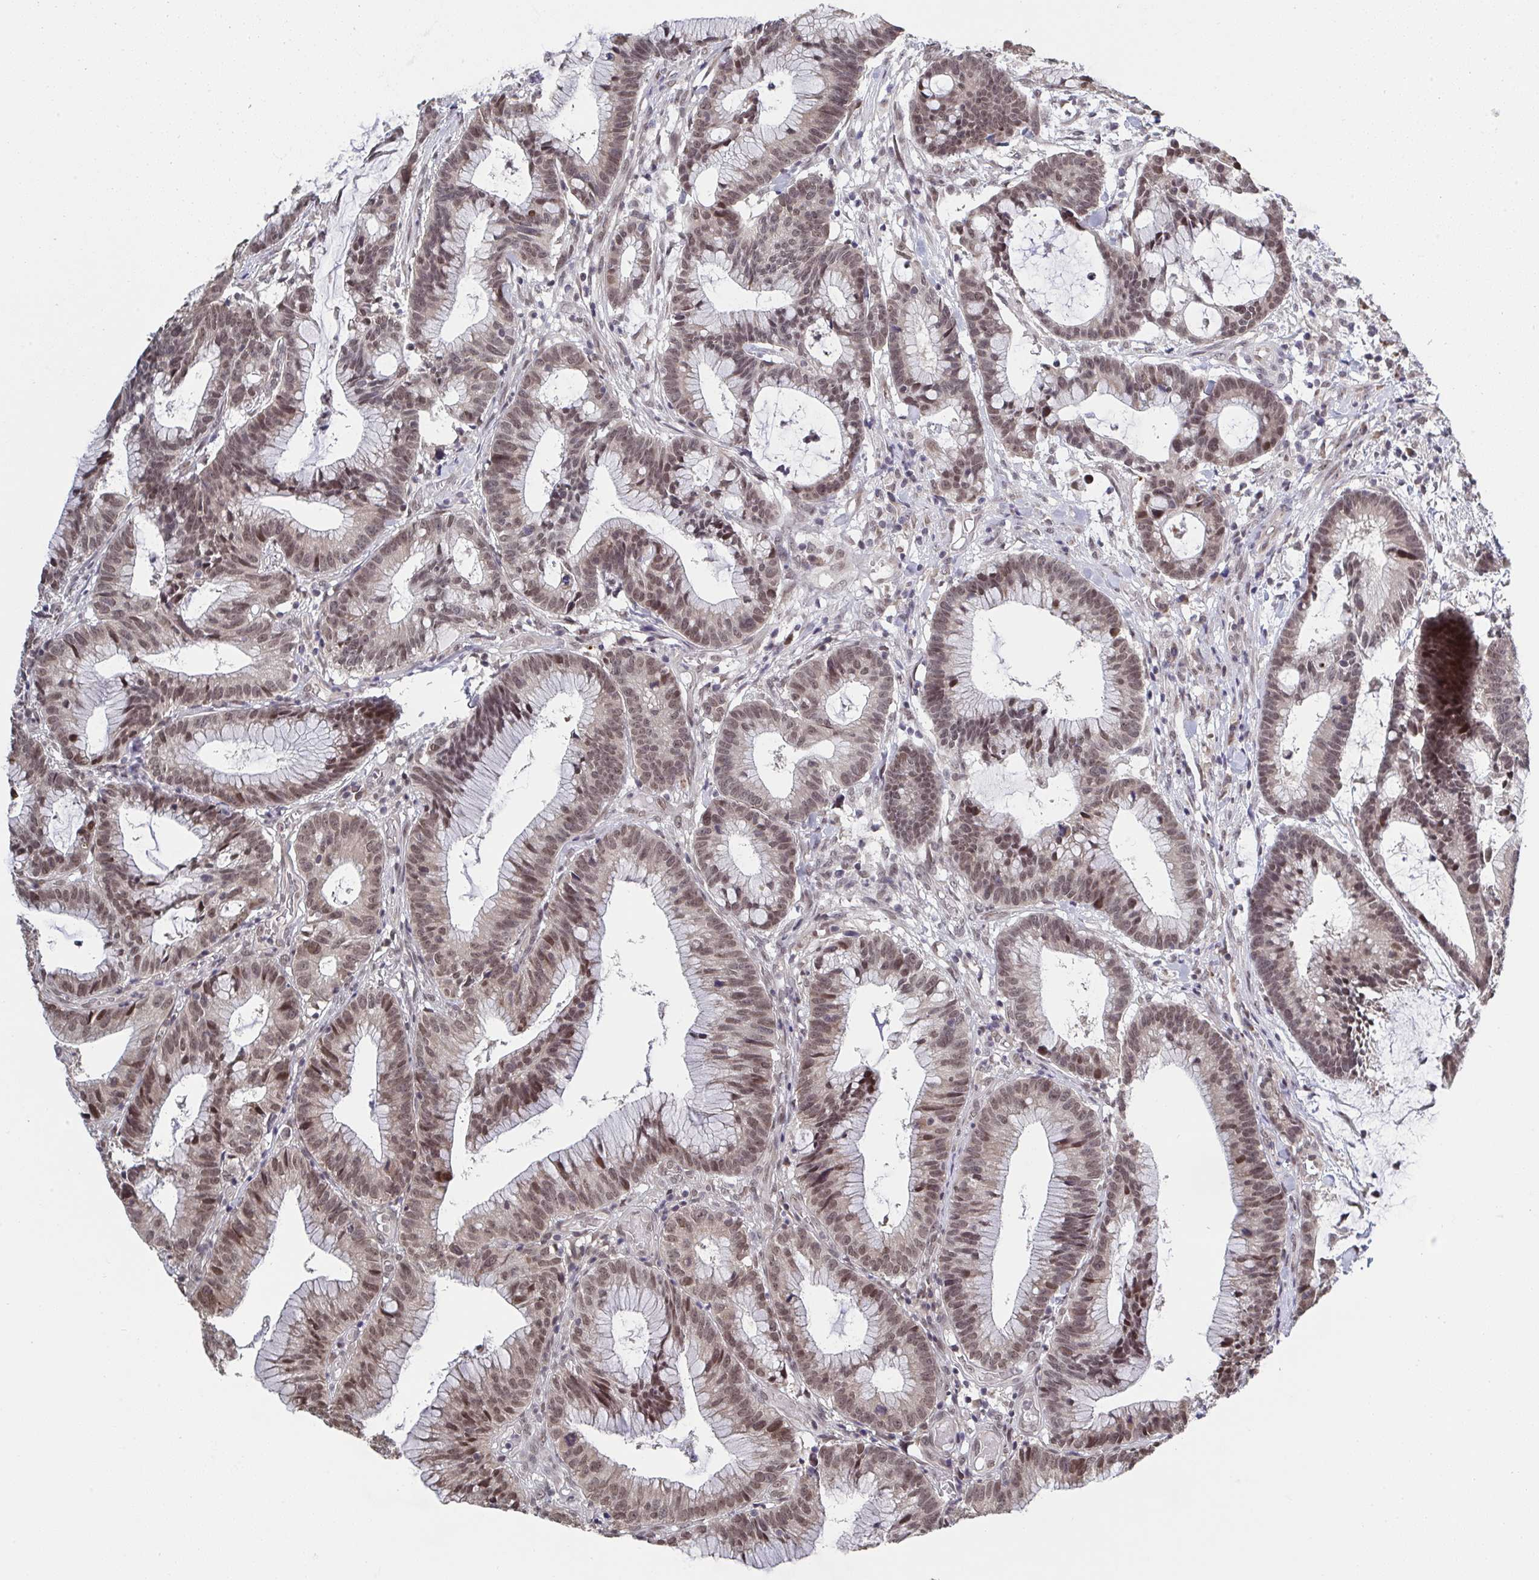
{"staining": {"intensity": "moderate", "quantity": ">75%", "location": "nuclear"}, "tissue": "colorectal cancer", "cell_type": "Tumor cells", "image_type": "cancer", "snomed": [{"axis": "morphology", "description": "Adenocarcinoma, NOS"}, {"axis": "topography", "description": "Colon"}], "caption": "A micrograph of colorectal adenocarcinoma stained for a protein shows moderate nuclear brown staining in tumor cells.", "gene": "JMJD1C", "patient": {"sex": "female", "age": 78}}